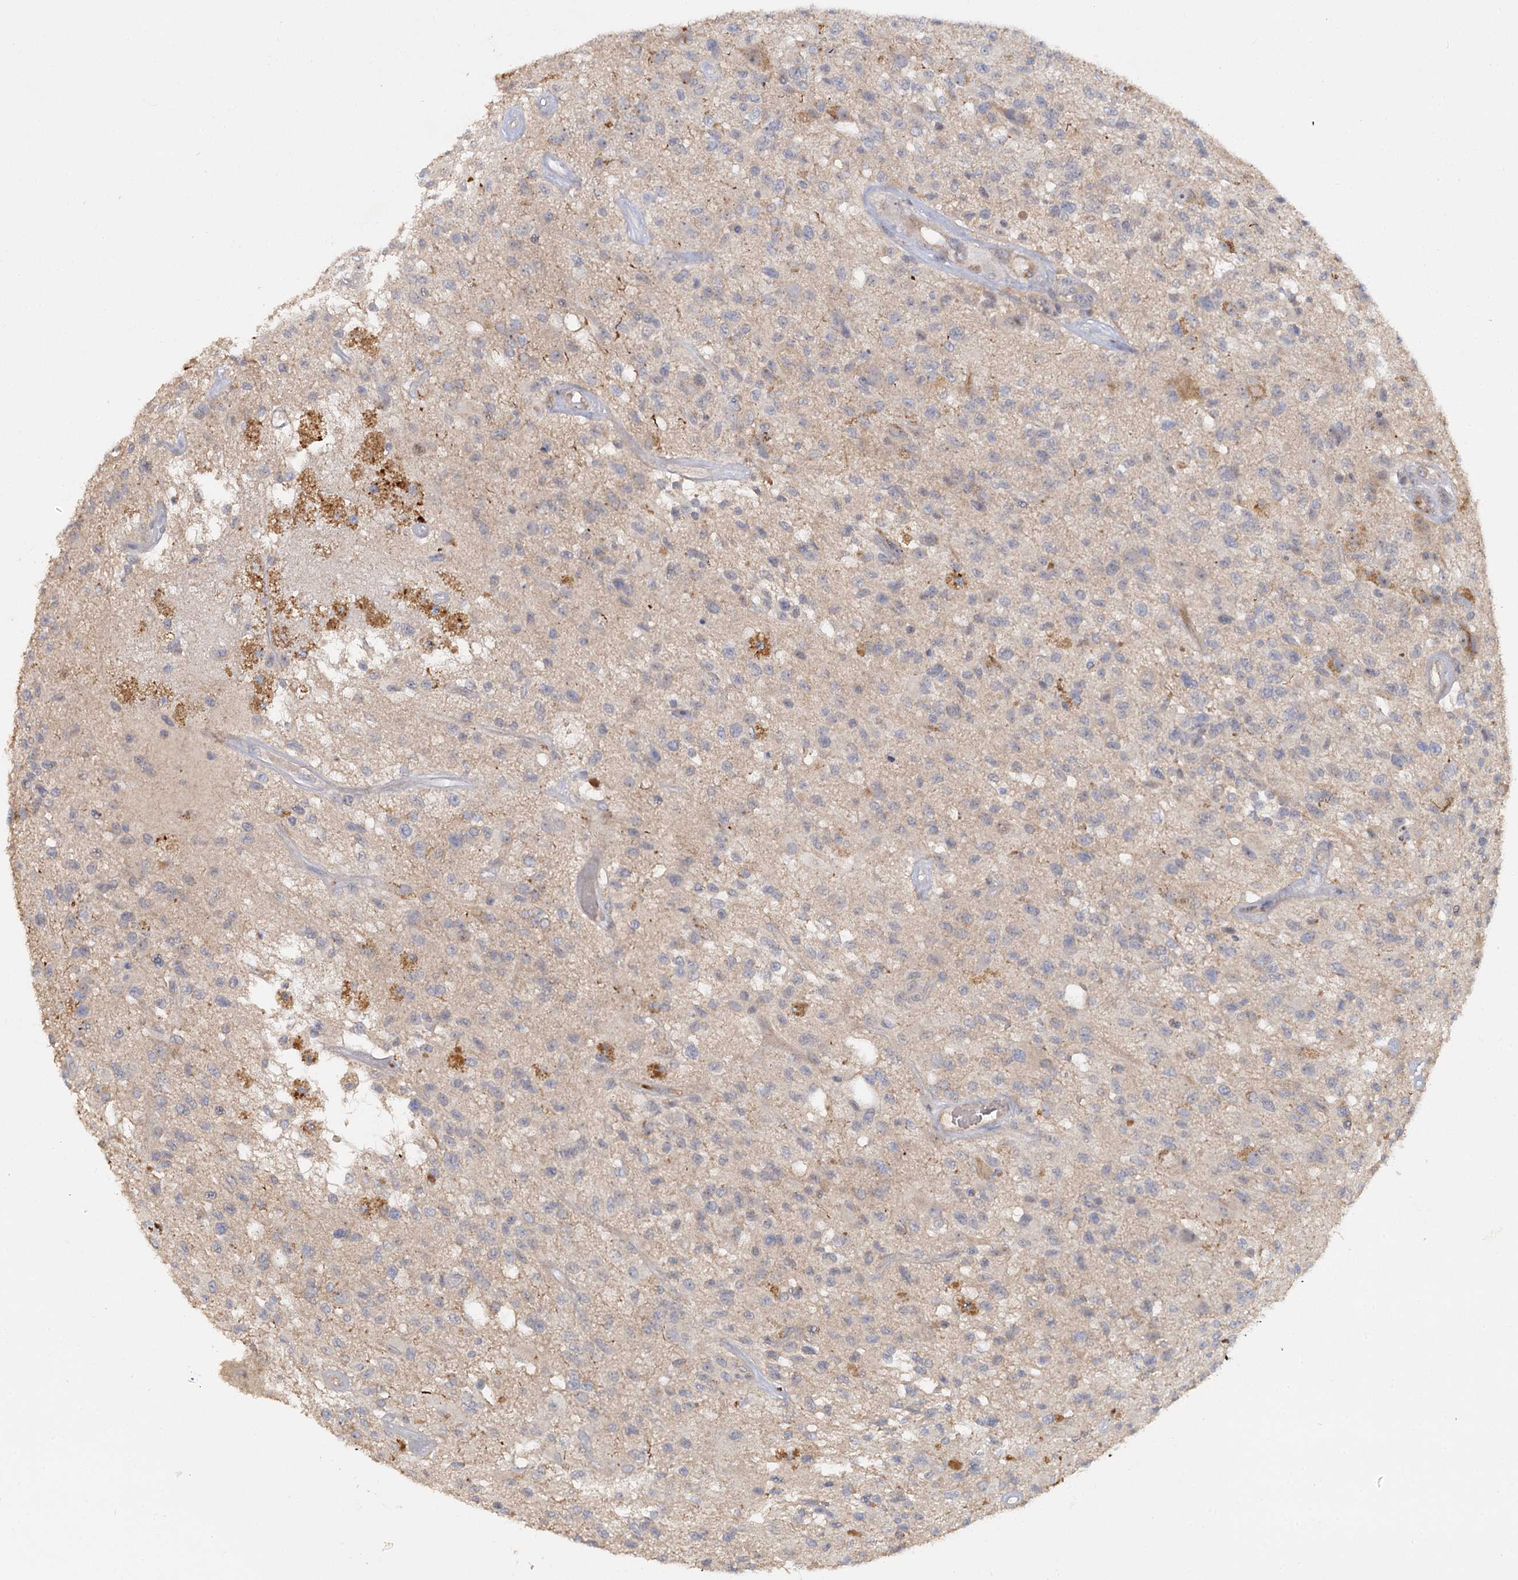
{"staining": {"intensity": "negative", "quantity": "none", "location": "none"}, "tissue": "glioma", "cell_type": "Tumor cells", "image_type": "cancer", "snomed": [{"axis": "morphology", "description": "Glioma, malignant, High grade"}, {"axis": "morphology", "description": "Glioblastoma, NOS"}, {"axis": "topography", "description": "Brain"}], "caption": "Tumor cells are negative for brown protein staining in glioblastoma.", "gene": "ANGPTL5", "patient": {"sex": "male", "age": 60}}